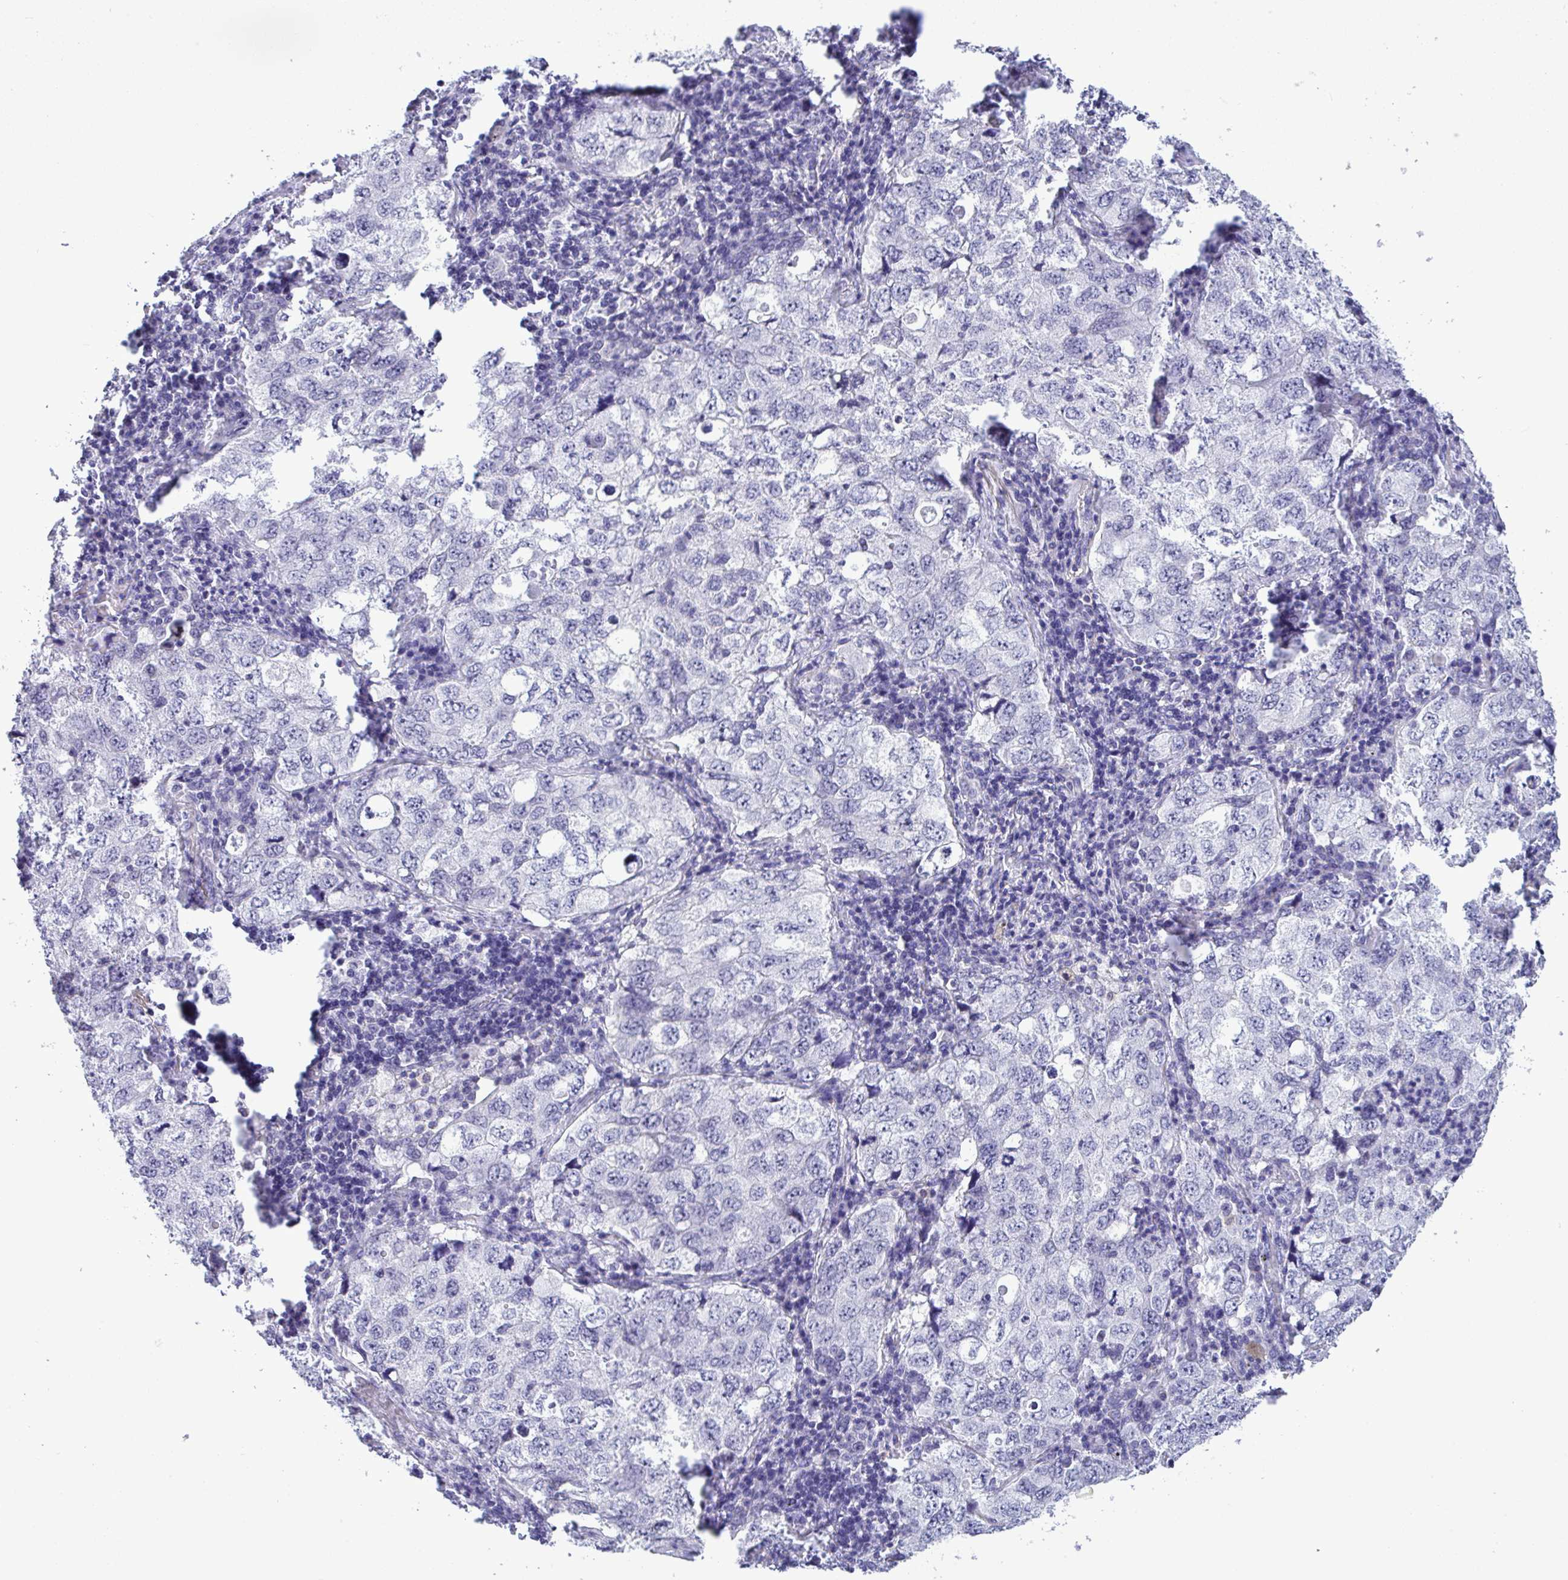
{"staining": {"intensity": "negative", "quantity": "none", "location": "none"}, "tissue": "lung cancer", "cell_type": "Tumor cells", "image_type": "cancer", "snomed": [{"axis": "morphology", "description": "Adenocarcinoma, NOS"}, {"axis": "topography", "description": "Lung"}], "caption": "Immunohistochemistry image of lung cancer (adenocarcinoma) stained for a protein (brown), which shows no positivity in tumor cells. Brightfield microscopy of IHC stained with DAB (3,3'-diaminobenzidine) (brown) and hematoxylin (blue), captured at high magnification.", "gene": "YBX2", "patient": {"sex": "female", "age": 57}}